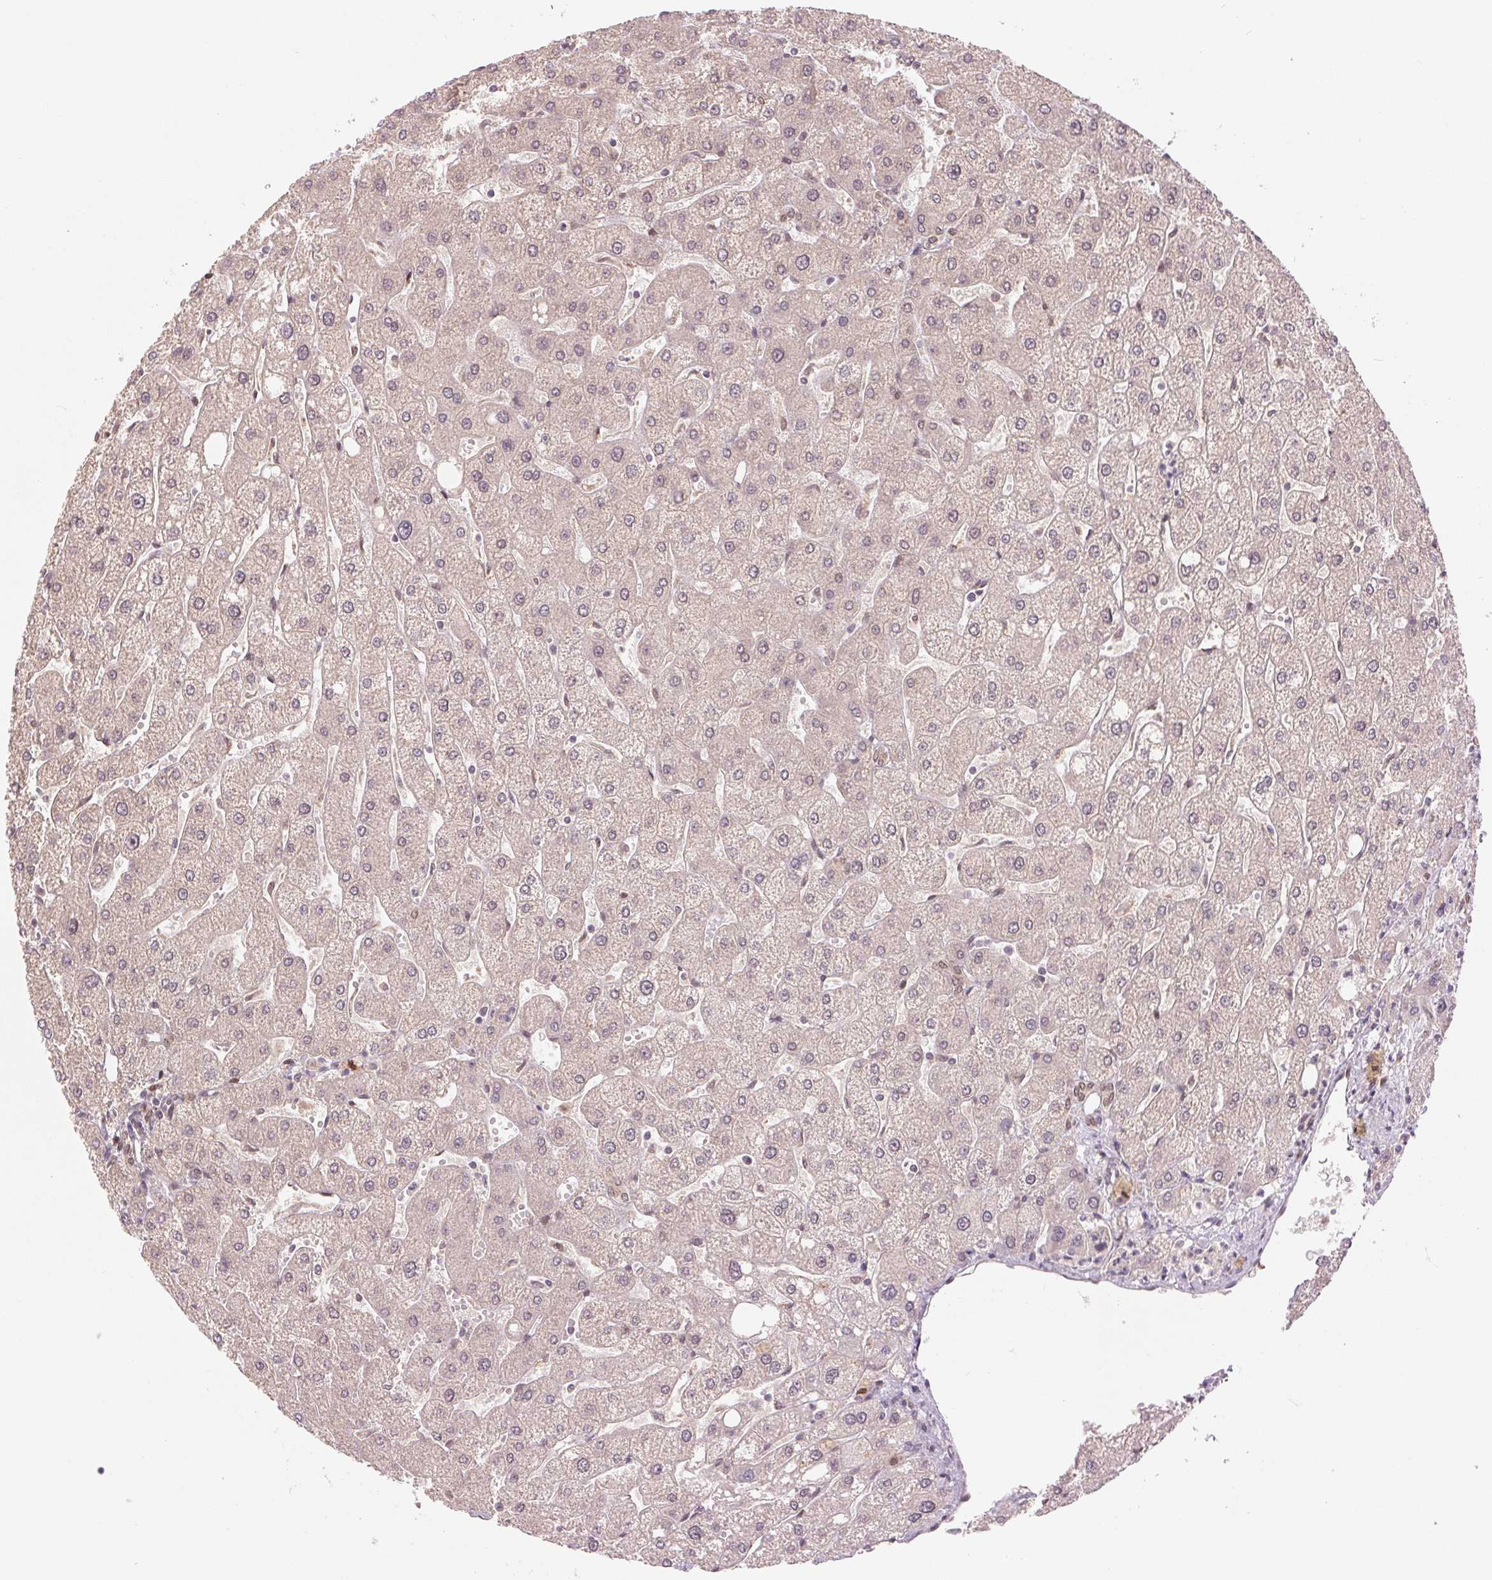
{"staining": {"intensity": "weak", "quantity": "<25%", "location": "nuclear"}, "tissue": "liver", "cell_type": "Cholangiocytes", "image_type": "normal", "snomed": [{"axis": "morphology", "description": "Normal tissue, NOS"}, {"axis": "topography", "description": "Liver"}], "caption": "The histopathology image exhibits no staining of cholangiocytes in normal liver. (Immunohistochemistry, brightfield microscopy, high magnification).", "gene": "ERI3", "patient": {"sex": "male", "age": 67}}